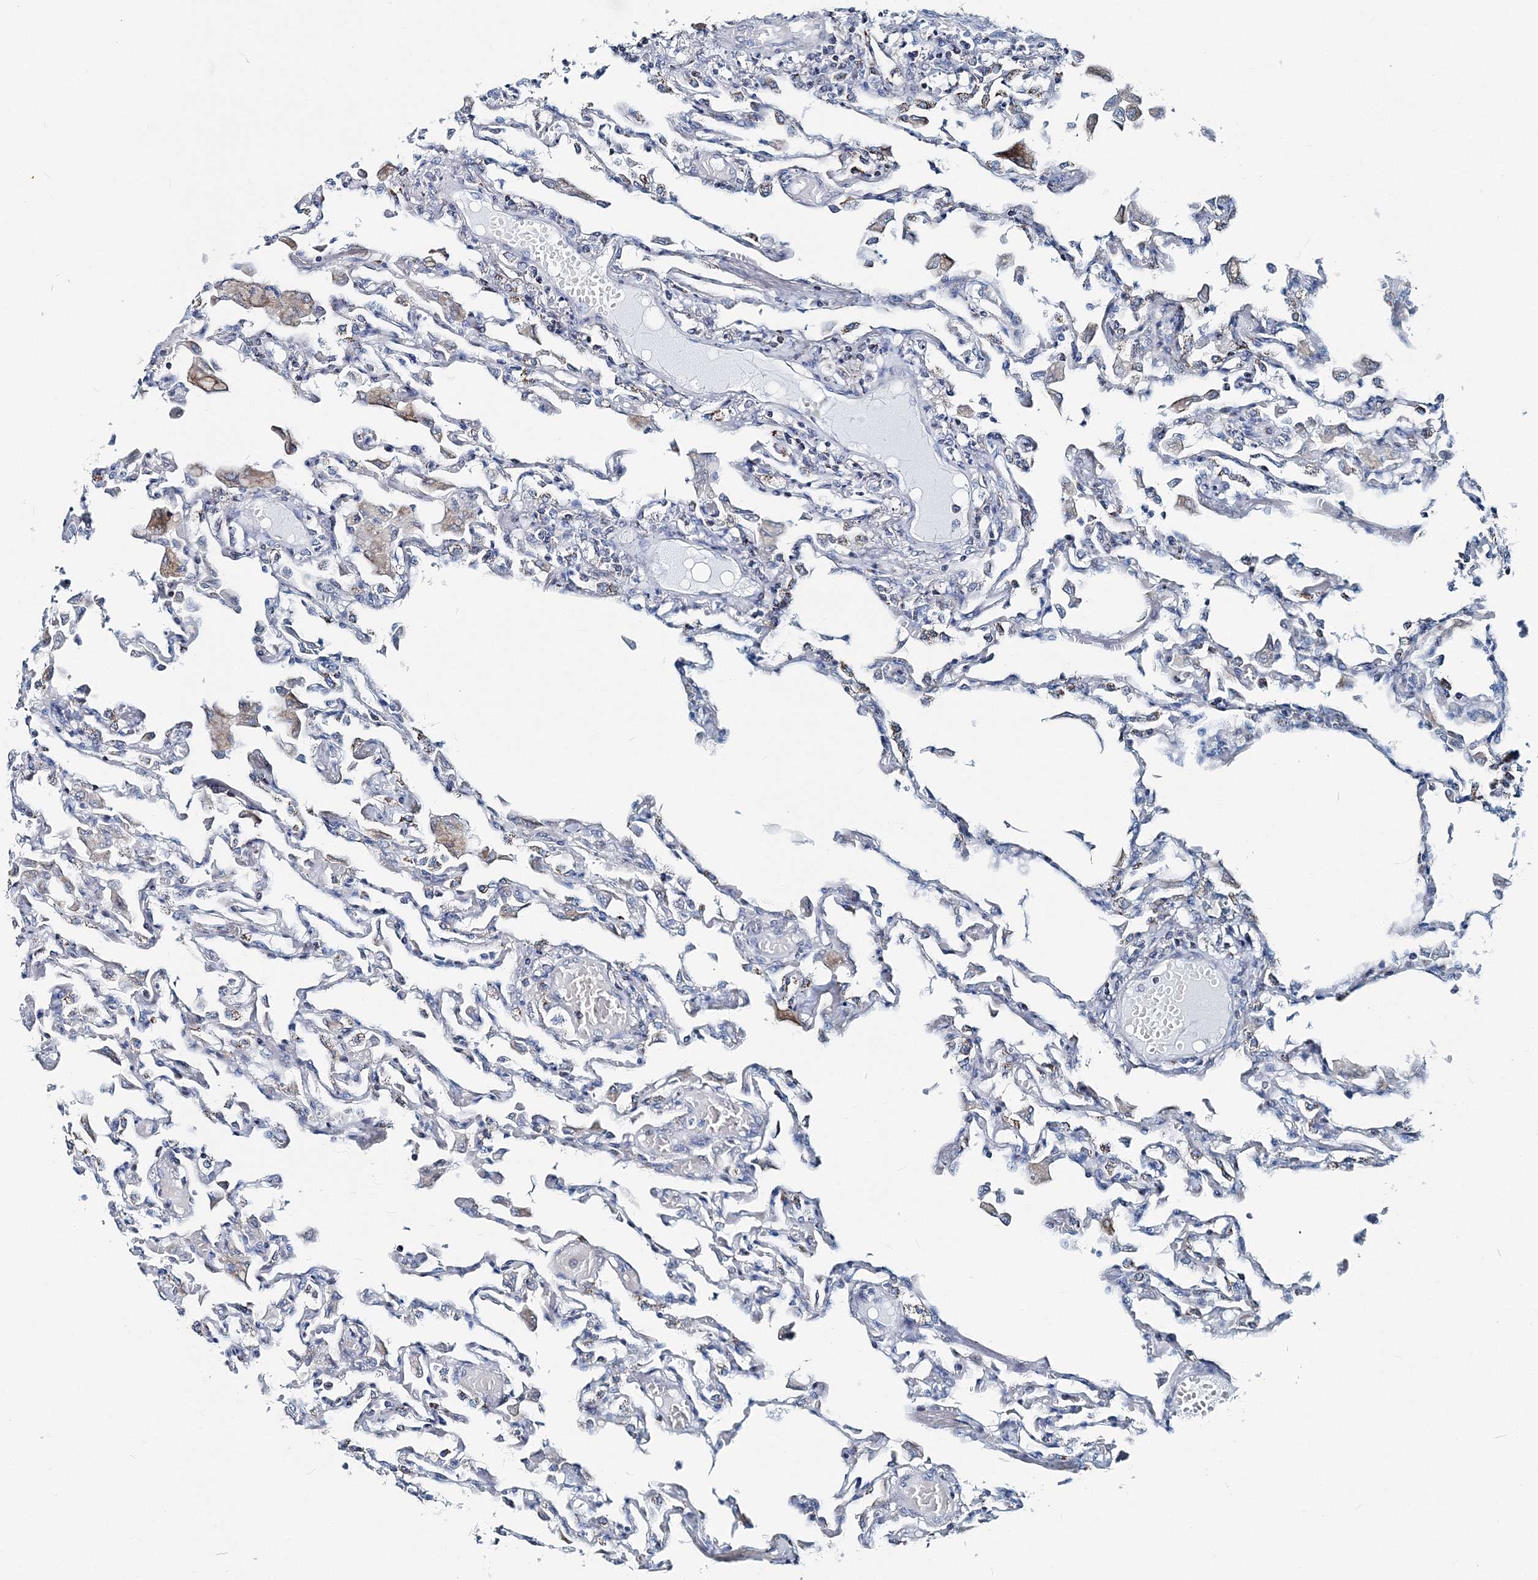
{"staining": {"intensity": "negative", "quantity": "none", "location": "none"}, "tissue": "lung", "cell_type": "Alveolar cells", "image_type": "normal", "snomed": [{"axis": "morphology", "description": "Normal tissue, NOS"}, {"axis": "topography", "description": "Bronchus"}, {"axis": "topography", "description": "Lung"}], "caption": "Immunohistochemistry (IHC) micrograph of normal human lung stained for a protein (brown), which demonstrates no expression in alveolar cells. (DAB IHC with hematoxylin counter stain).", "gene": "GABARAPL2", "patient": {"sex": "female", "age": 49}}